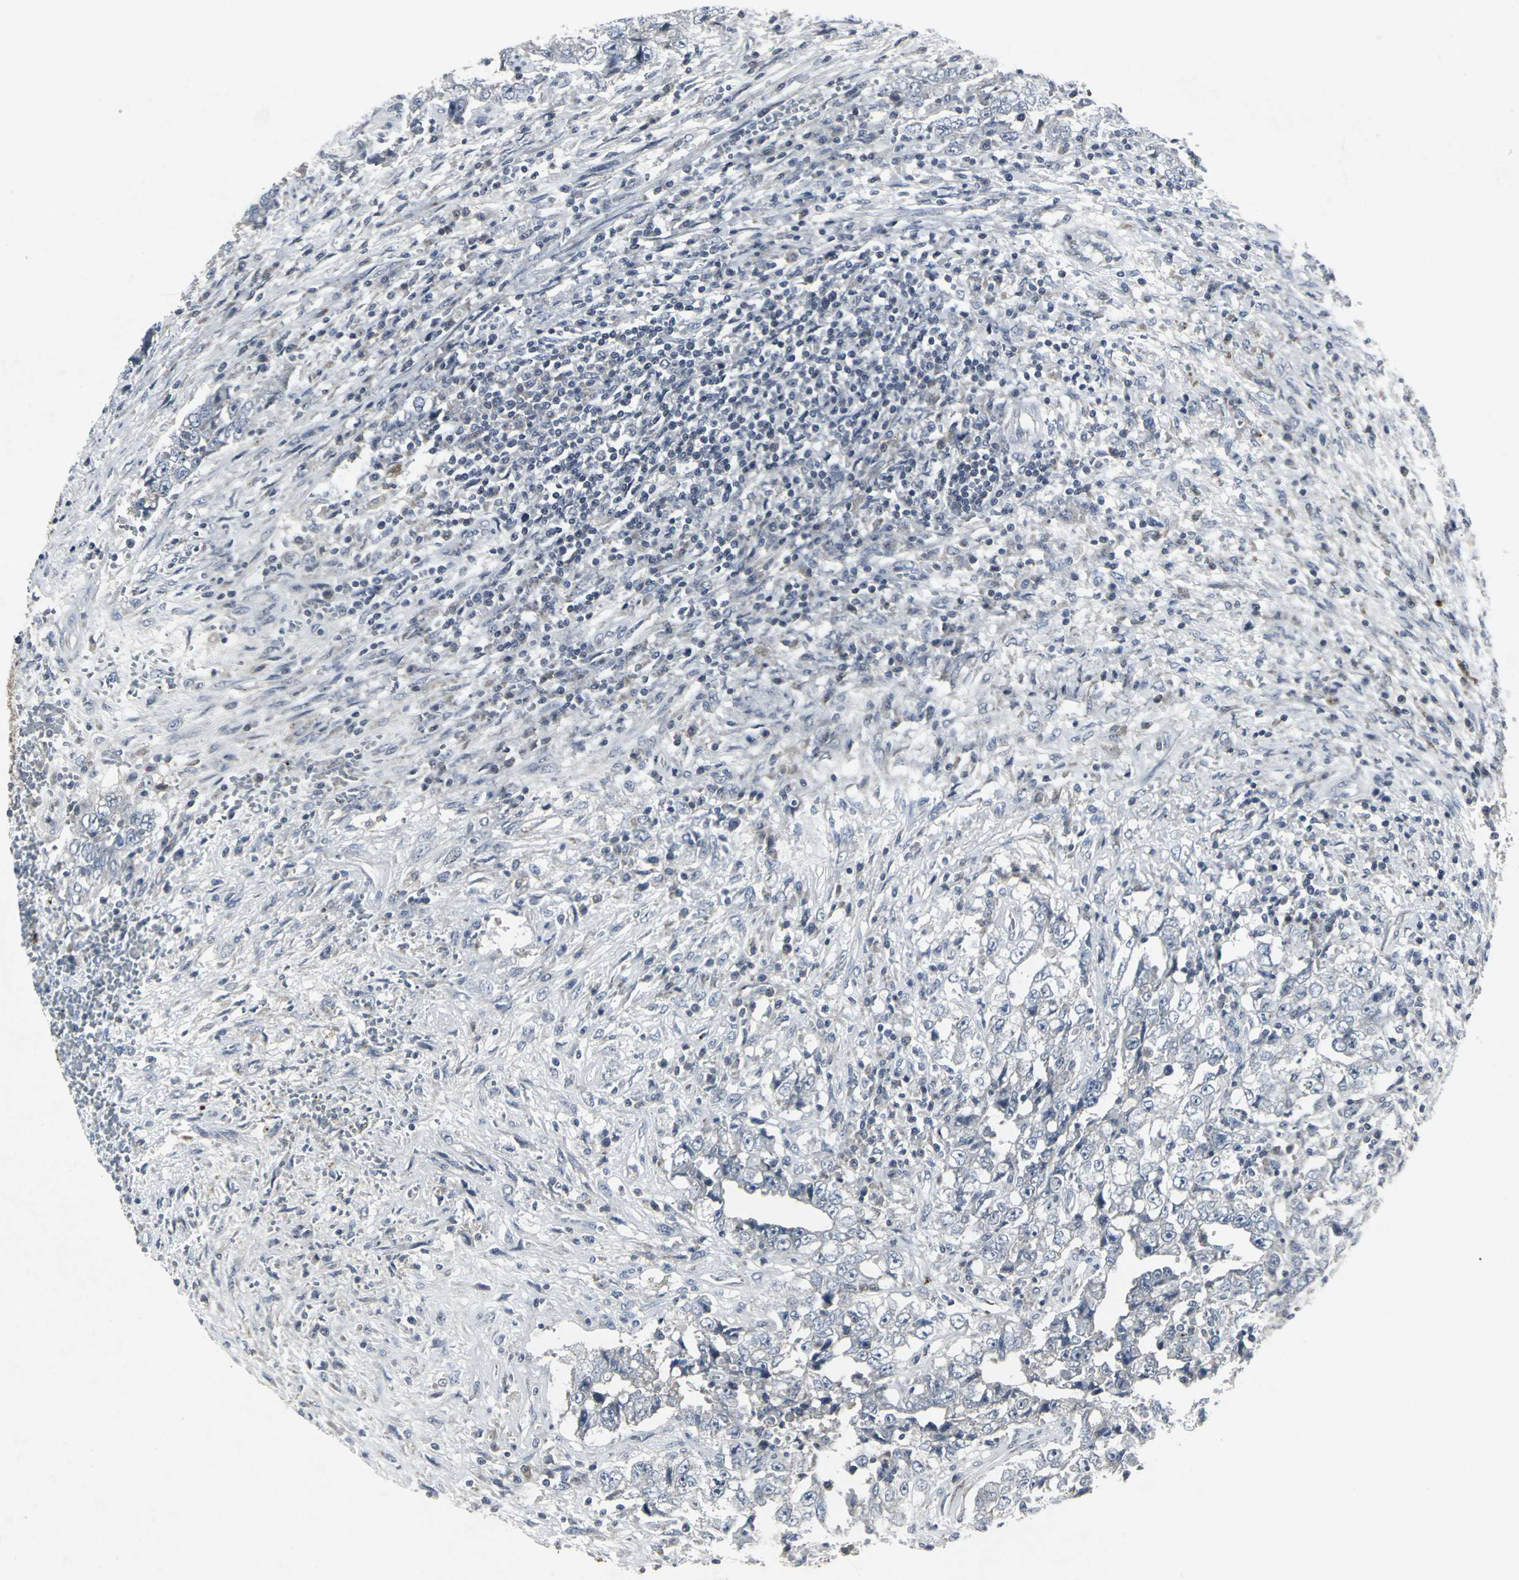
{"staining": {"intensity": "negative", "quantity": "none", "location": "none"}, "tissue": "testis cancer", "cell_type": "Tumor cells", "image_type": "cancer", "snomed": [{"axis": "morphology", "description": "Carcinoma, Embryonal, NOS"}, {"axis": "topography", "description": "Testis"}], "caption": "Immunohistochemistry of embryonal carcinoma (testis) shows no expression in tumor cells. Brightfield microscopy of IHC stained with DAB (3,3'-diaminobenzidine) (brown) and hematoxylin (blue), captured at high magnification.", "gene": "BMP4", "patient": {"sex": "male", "age": 26}}